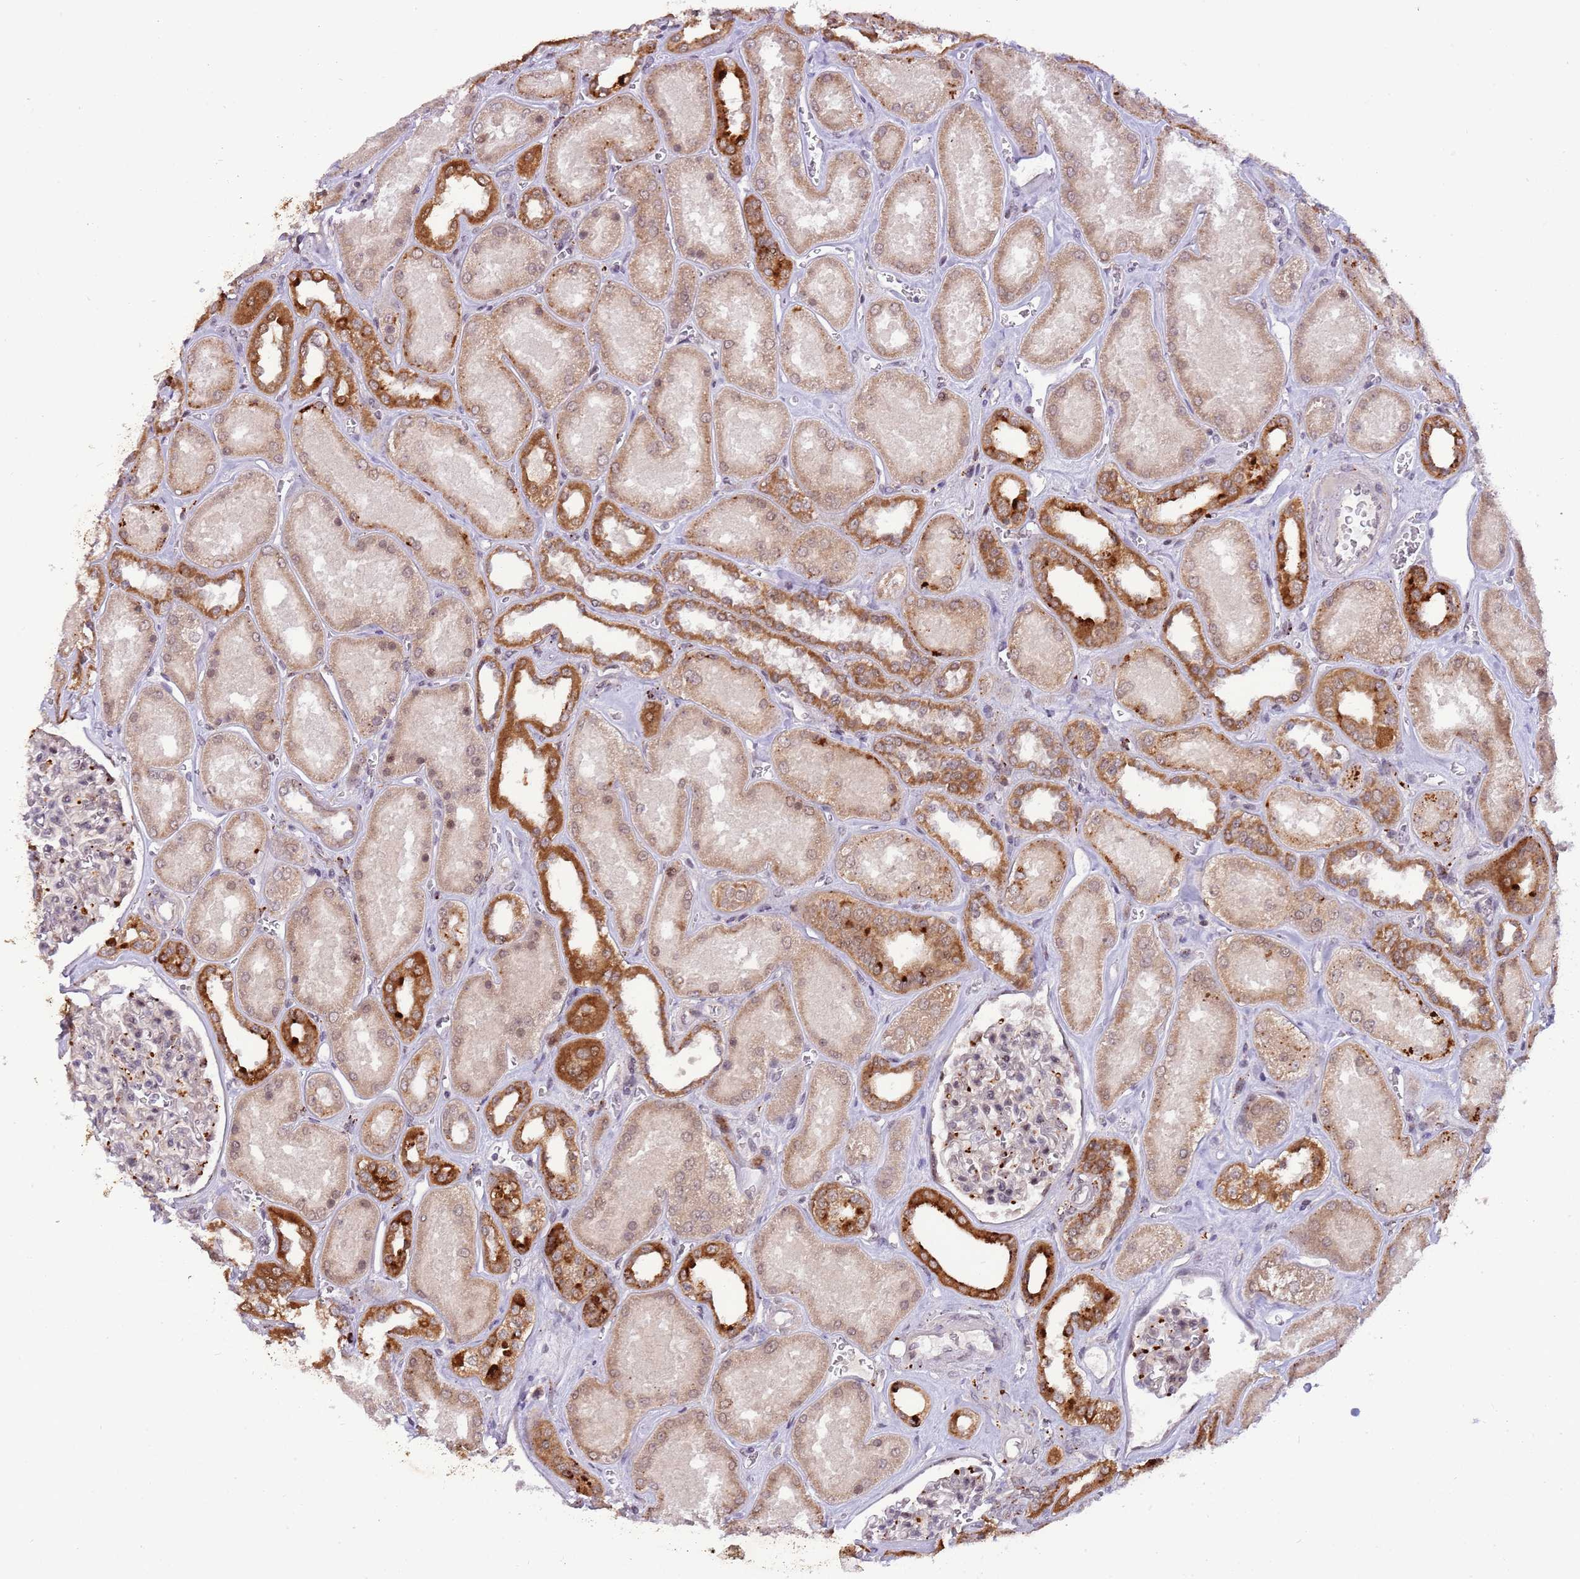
{"staining": {"intensity": "negative", "quantity": "none", "location": "none"}, "tissue": "kidney", "cell_type": "Cells in glomeruli", "image_type": "normal", "snomed": [{"axis": "morphology", "description": "Normal tissue, NOS"}, {"axis": "morphology", "description": "Adenocarcinoma, NOS"}, {"axis": "topography", "description": "Kidney"}], "caption": "Micrograph shows no significant protein expression in cells in glomeruli of unremarkable kidney.", "gene": "TRIM27", "patient": {"sex": "female", "age": 68}}